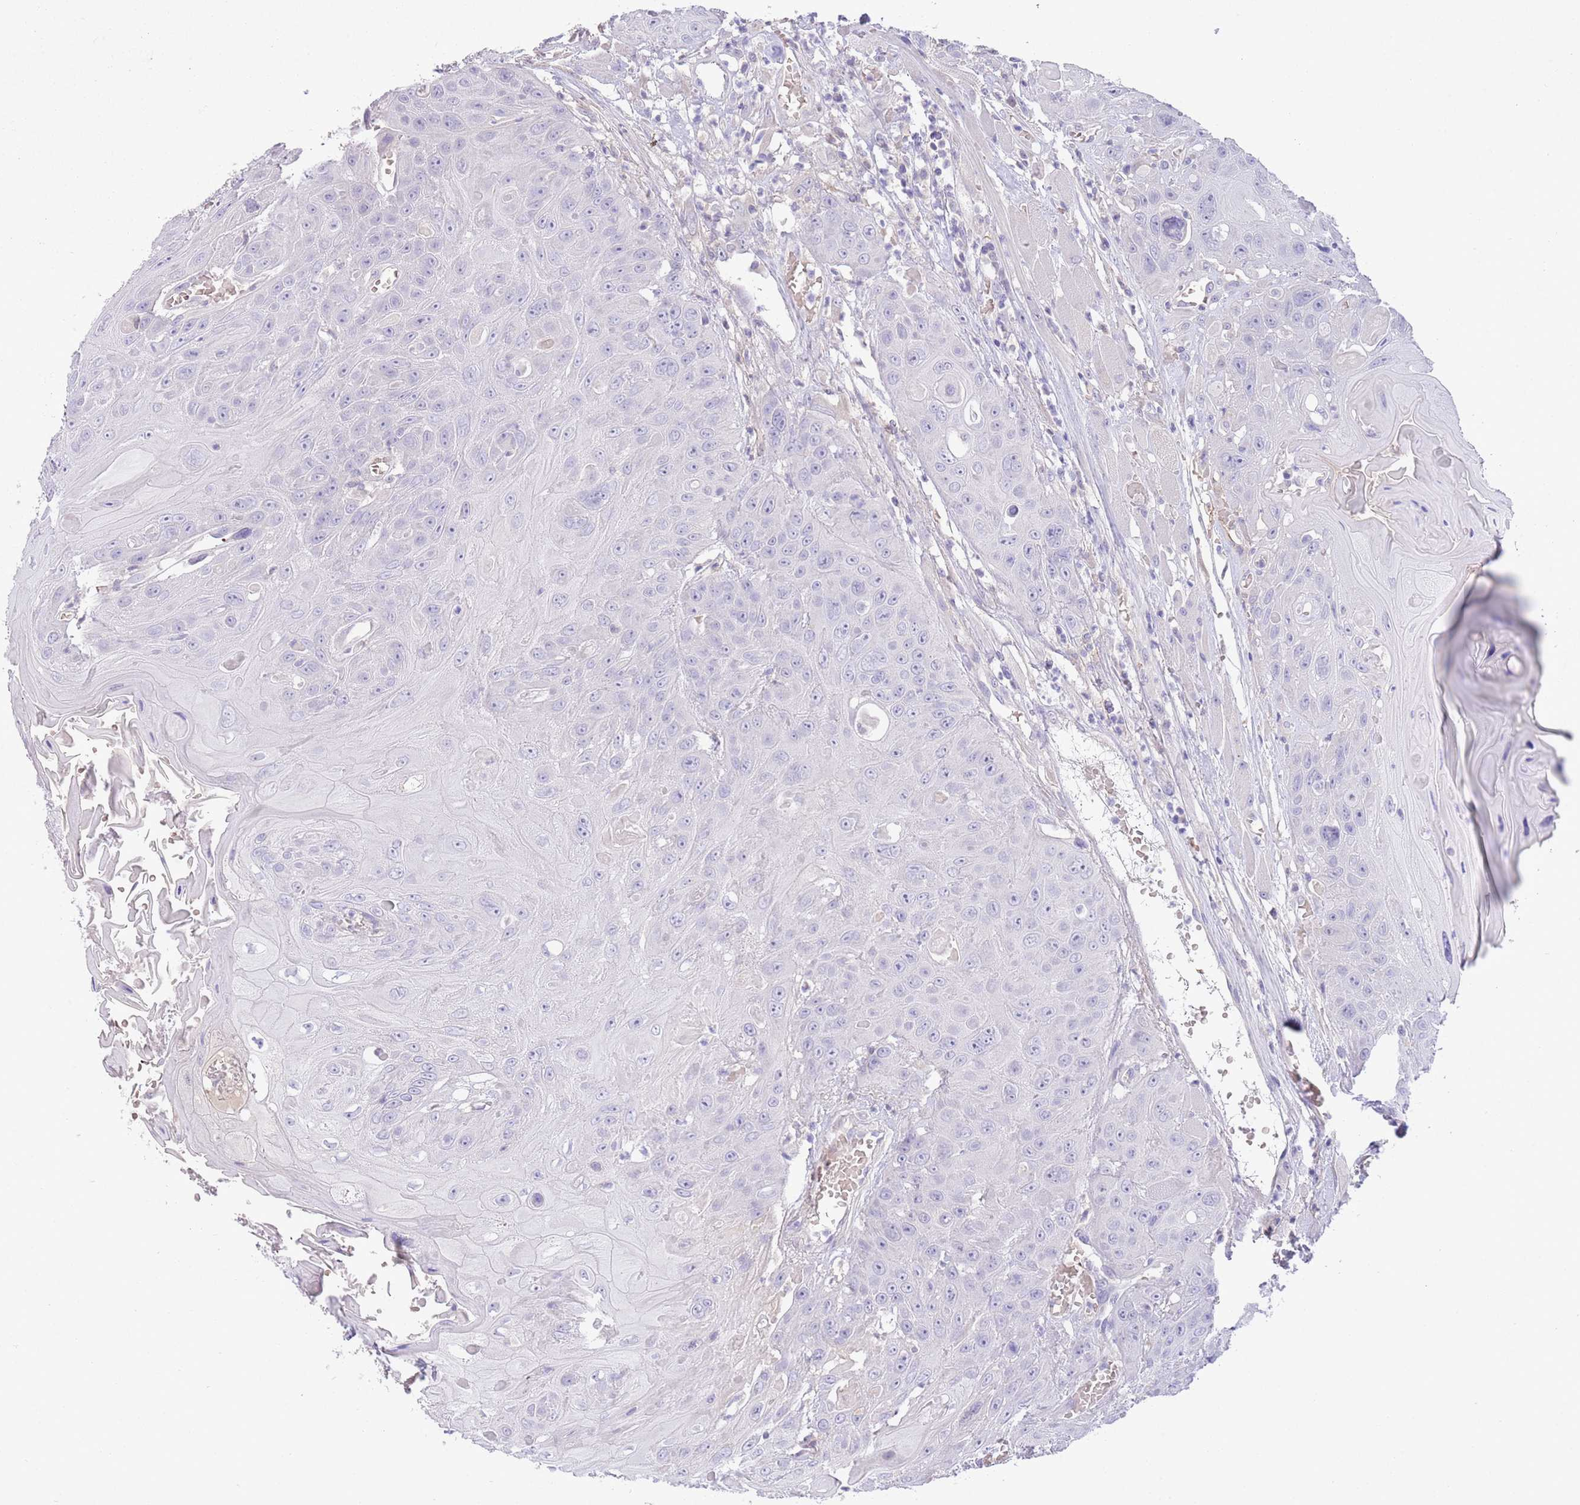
{"staining": {"intensity": "negative", "quantity": "none", "location": "none"}, "tissue": "head and neck cancer", "cell_type": "Tumor cells", "image_type": "cancer", "snomed": [{"axis": "morphology", "description": "Squamous cell carcinoma, NOS"}, {"axis": "topography", "description": "Head-Neck"}], "caption": "Immunohistochemical staining of human head and neck squamous cell carcinoma shows no significant expression in tumor cells.", "gene": "SFTPA1", "patient": {"sex": "female", "age": 59}}